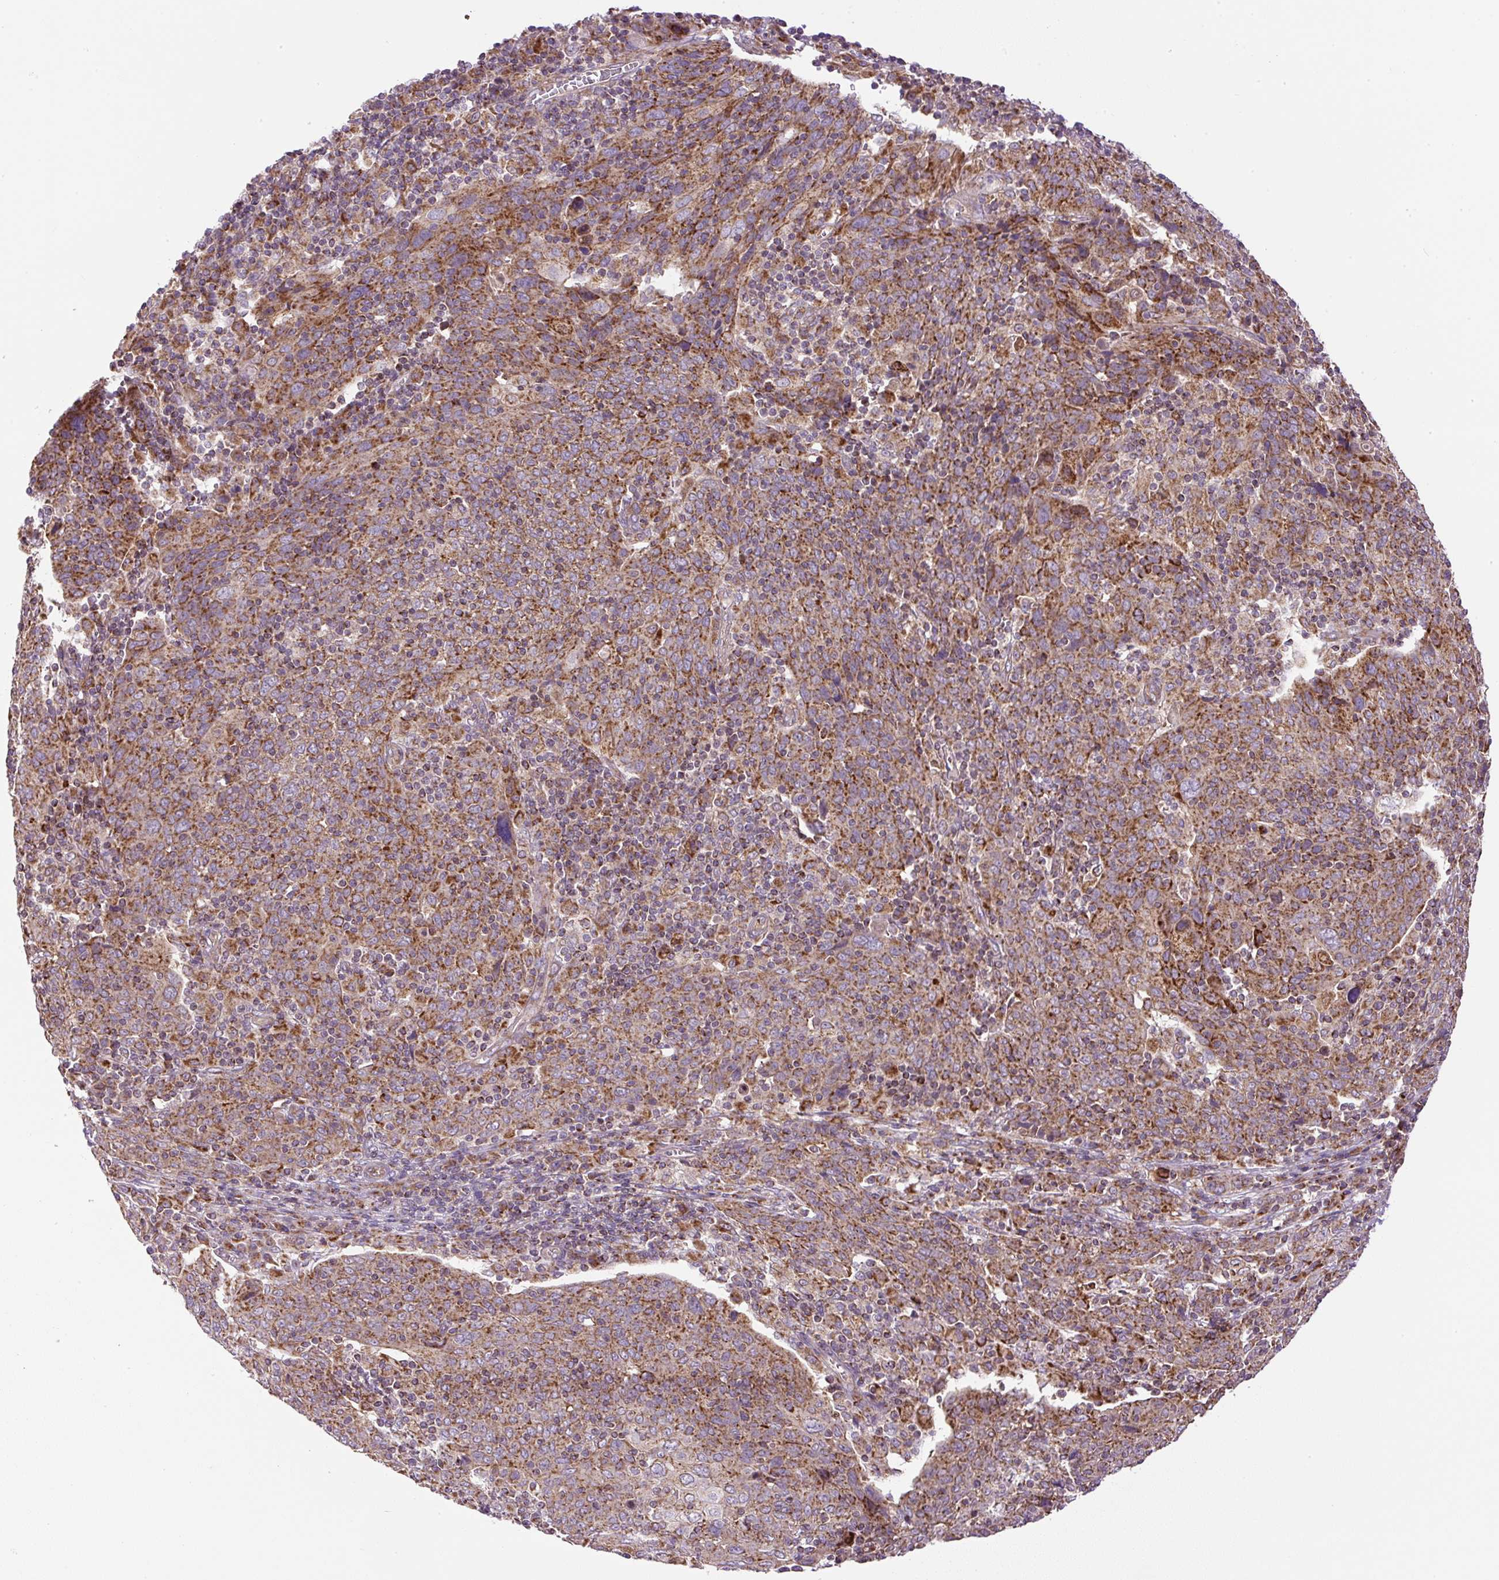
{"staining": {"intensity": "moderate", "quantity": ">75%", "location": "cytoplasmic/membranous"}, "tissue": "cervical cancer", "cell_type": "Tumor cells", "image_type": "cancer", "snomed": [{"axis": "morphology", "description": "Squamous cell carcinoma, NOS"}, {"axis": "topography", "description": "Cervix"}], "caption": "Immunohistochemistry (IHC) (DAB (3,3'-diaminobenzidine)) staining of squamous cell carcinoma (cervical) demonstrates moderate cytoplasmic/membranous protein positivity in about >75% of tumor cells.", "gene": "ZNF547", "patient": {"sex": "female", "age": 67}}